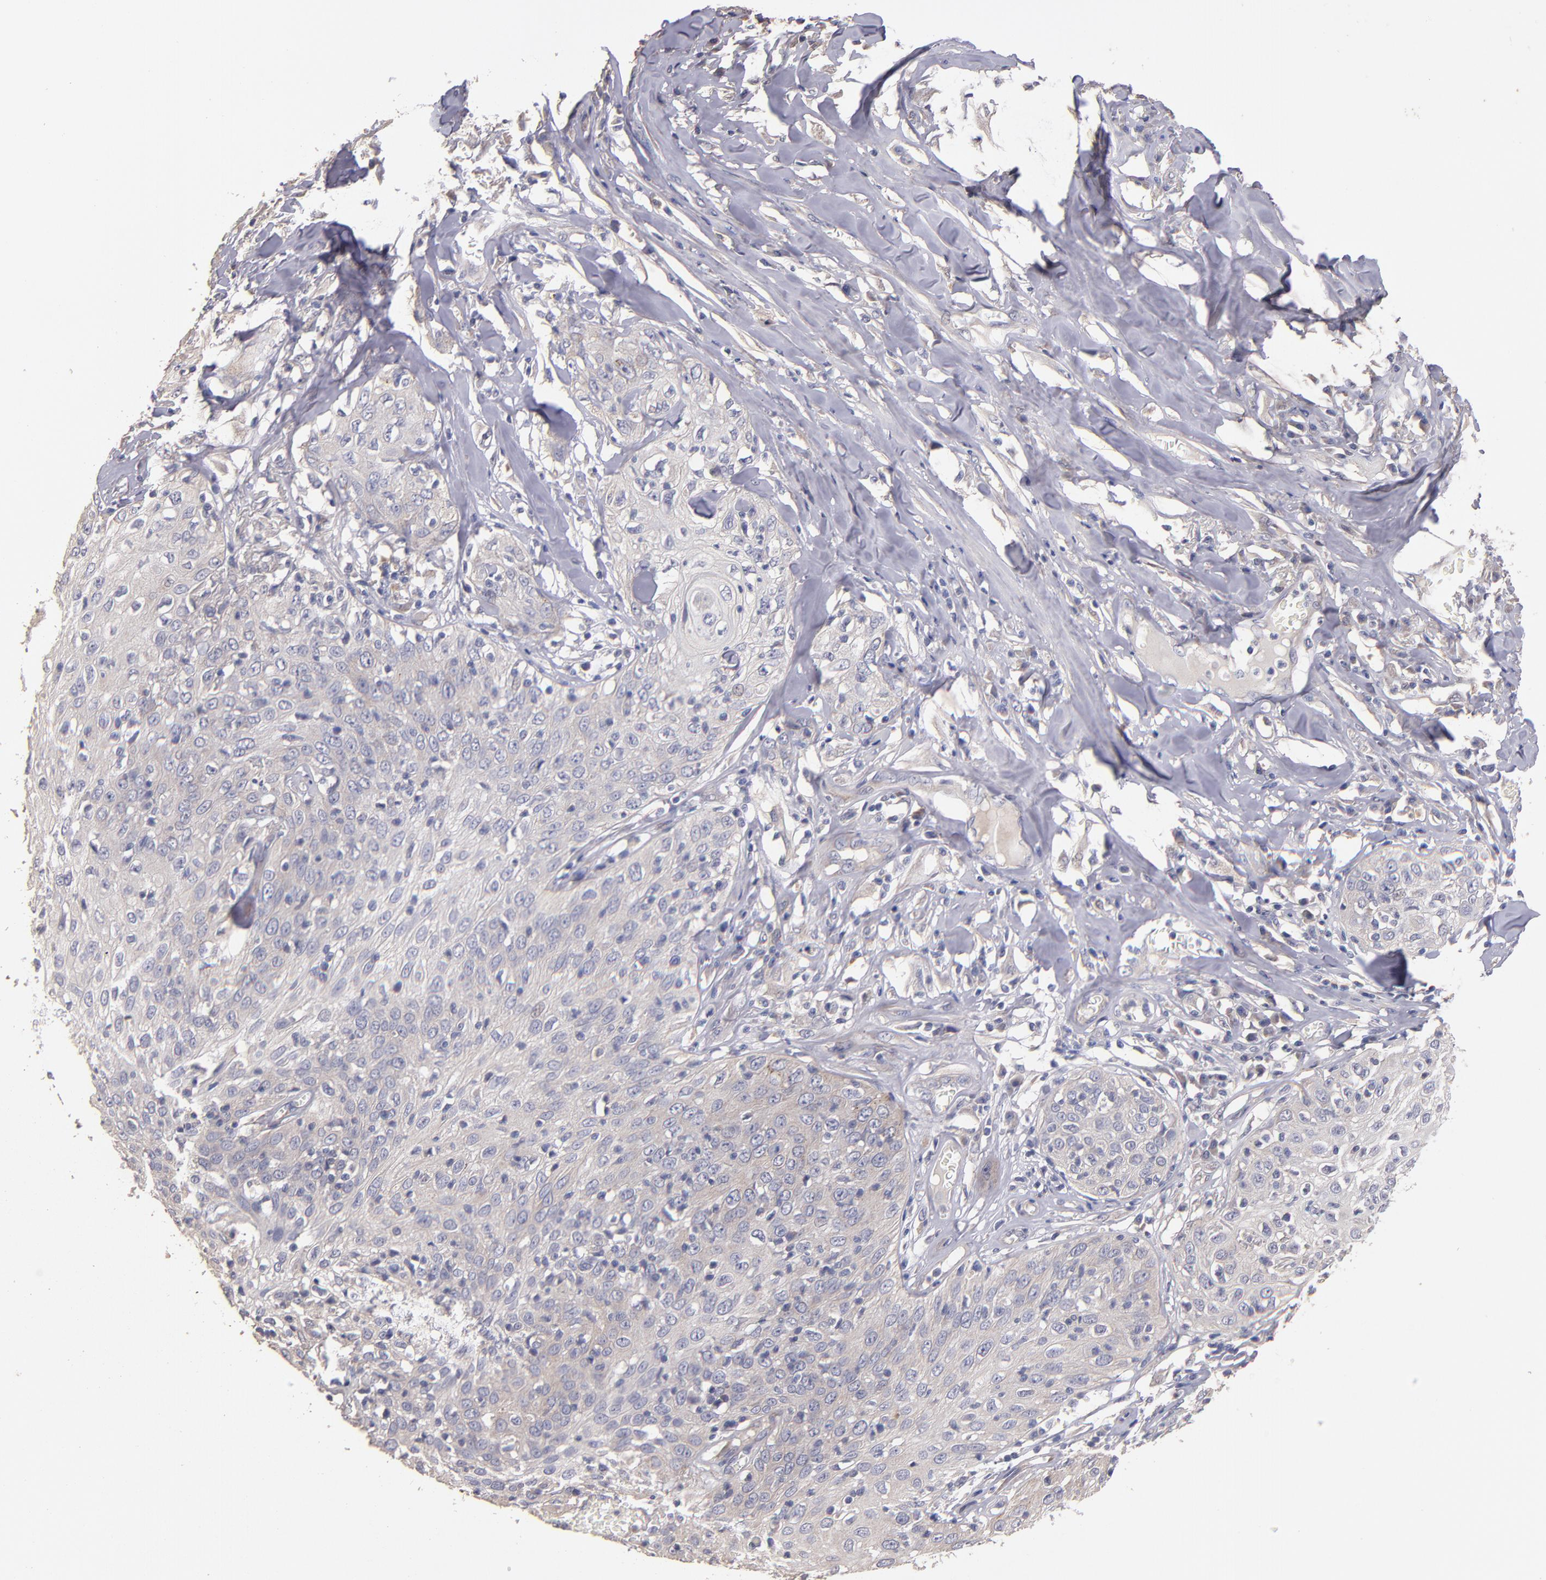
{"staining": {"intensity": "weak", "quantity": "<25%", "location": "cytoplasmic/membranous"}, "tissue": "skin cancer", "cell_type": "Tumor cells", "image_type": "cancer", "snomed": [{"axis": "morphology", "description": "Squamous cell carcinoma, NOS"}, {"axis": "topography", "description": "Skin"}], "caption": "Tumor cells are negative for protein expression in human skin cancer (squamous cell carcinoma). (Stains: DAB immunohistochemistry (IHC) with hematoxylin counter stain, Microscopy: brightfield microscopy at high magnification).", "gene": "MAGEE1", "patient": {"sex": "male", "age": 65}}